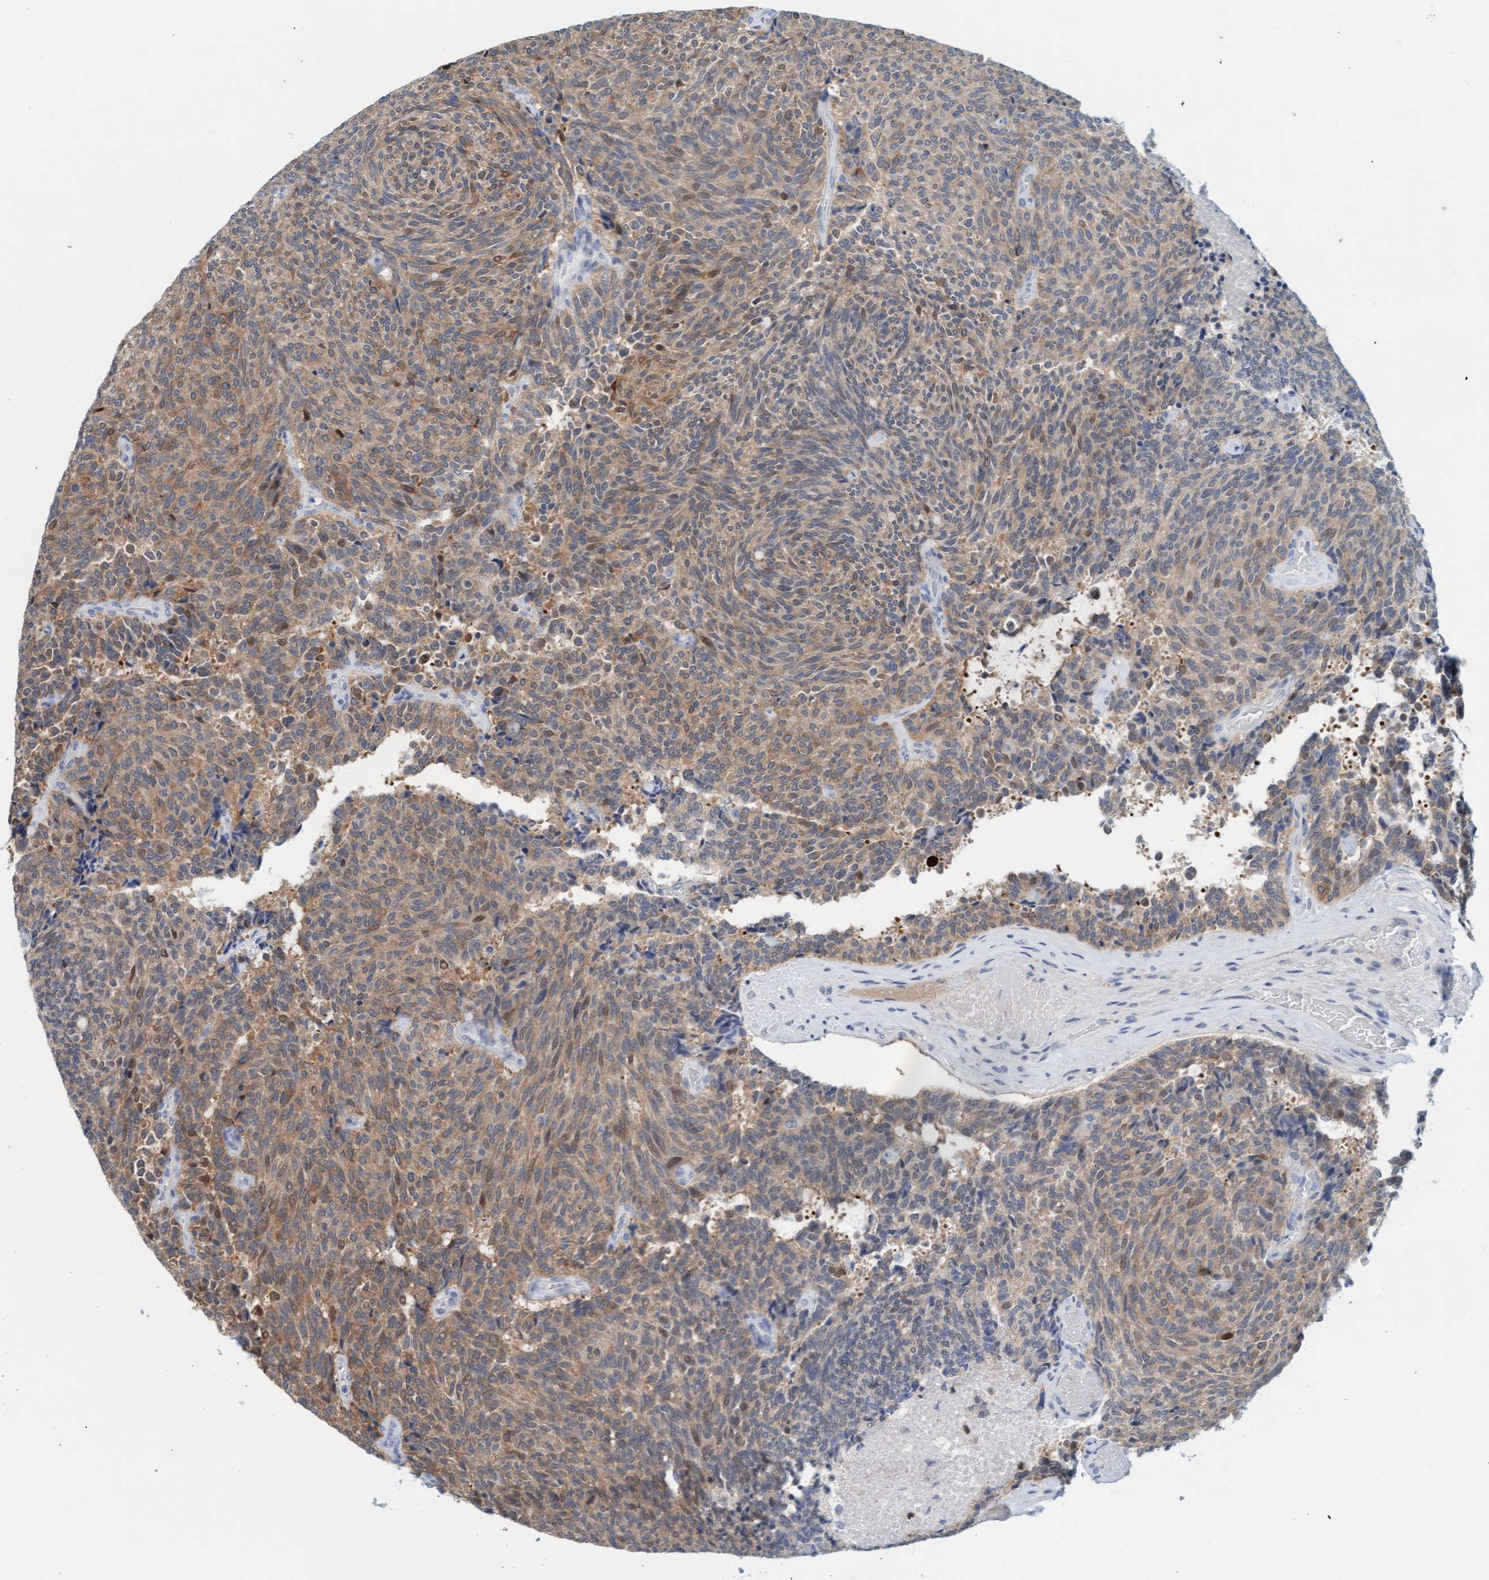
{"staining": {"intensity": "moderate", "quantity": ">75%", "location": "cytoplasmic/membranous"}, "tissue": "carcinoid", "cell_type": "Tumor cells", "image_type": "cancer", "snomed": [{"axis": "morphology", "description": "Carcinoid, malignant, NOS"}, {"axis": "topography", "description": "Pancreas"}], "caption": "Carcinoid (malignant) stained with DAB immunohistochemistry (IHC) displays medium levels of moderate cytoplasmic/membranous positivity in approximately >75% of tumor cells.", "gene": "KLHL11", "patient": {"sex": "female", "age": 54}}